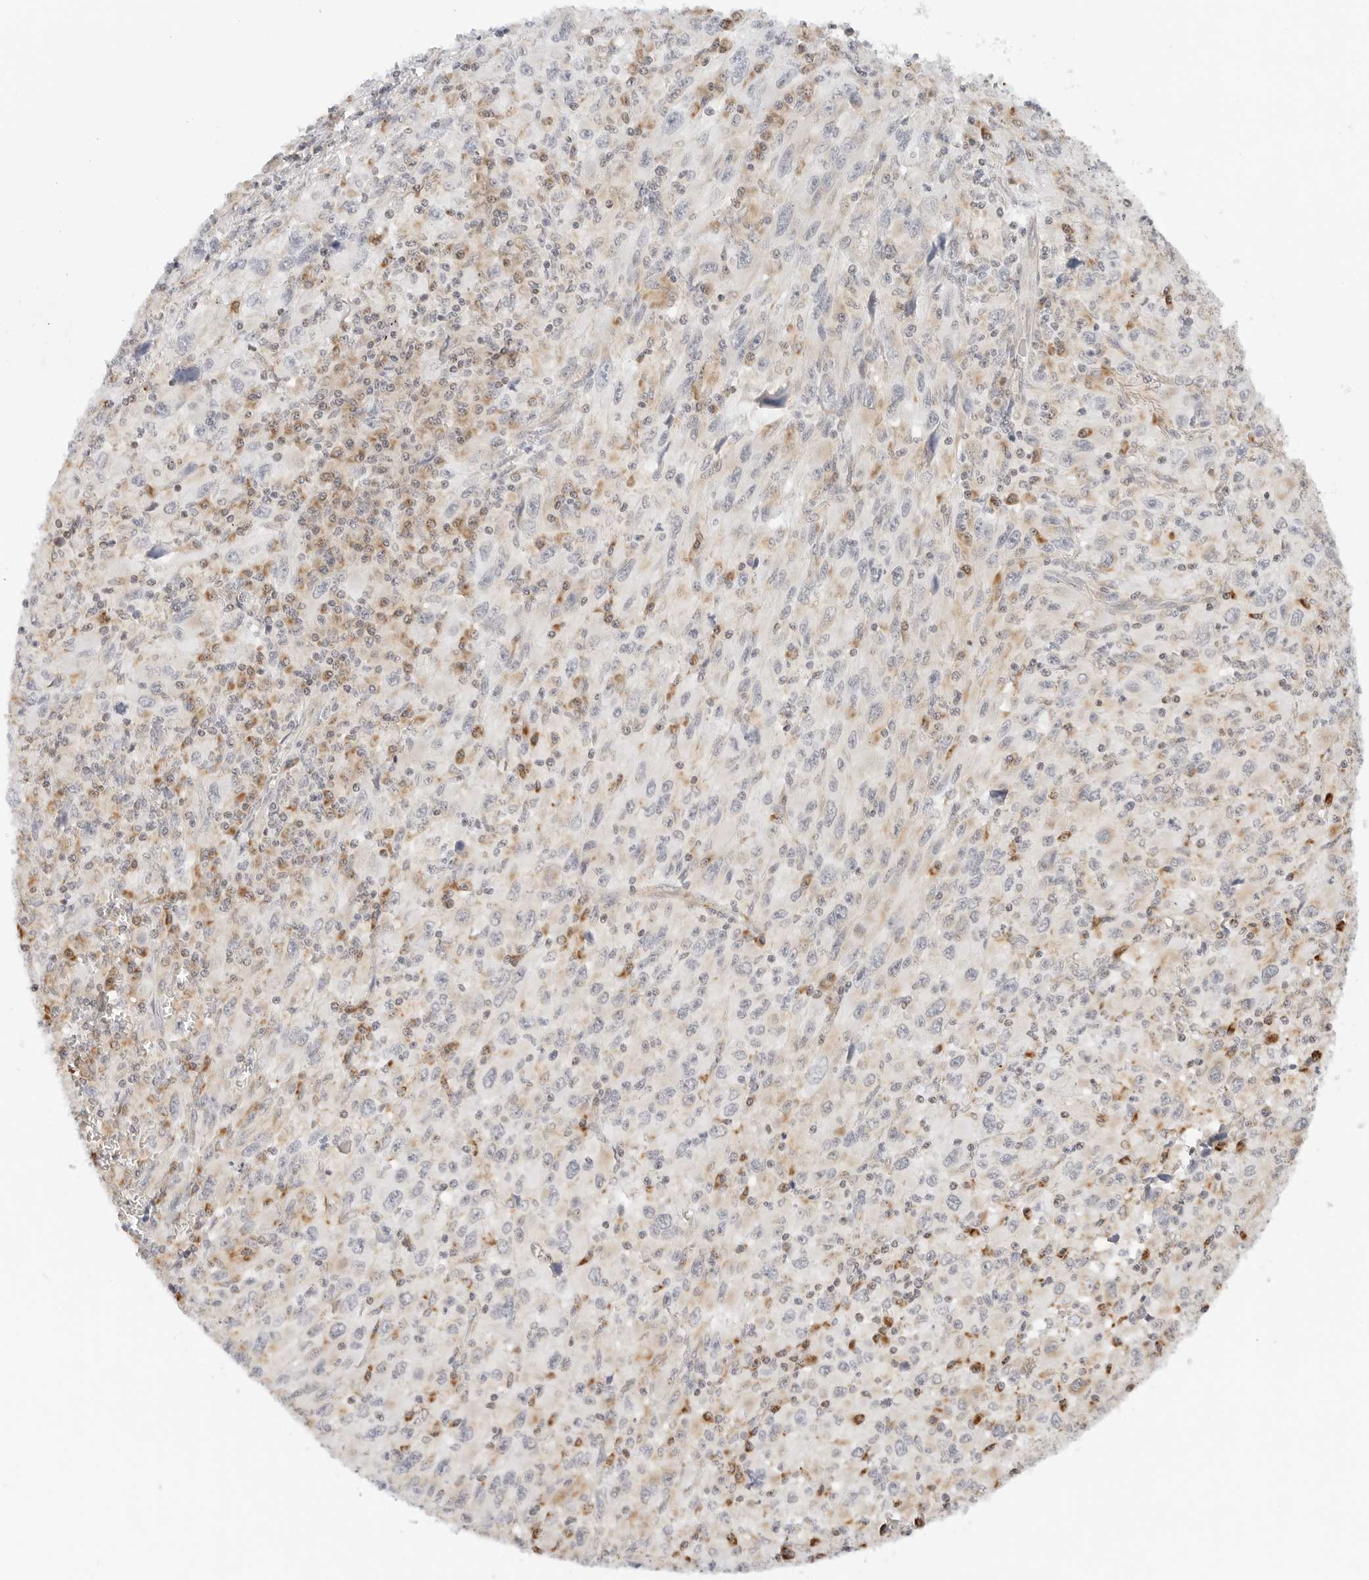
{"staining": {"intensity": "weak", "quantity": "<25%", "location": "cytoplasmic/membranous"}, "tissue": "melanoma", "cell_type": "Tumor cells", "image_type": "cancer", "snomed": [{"axis": "morphology", "description": "Malignant melanoma, Metastatic site"}, {"axis": "topography", "description": "Skin"}], "caption": "Protein analysis of melanoma exhibits no significant expression in tumor cells.", "gene": "ATL1", "patient": {"sex": "female", "age": 56}}